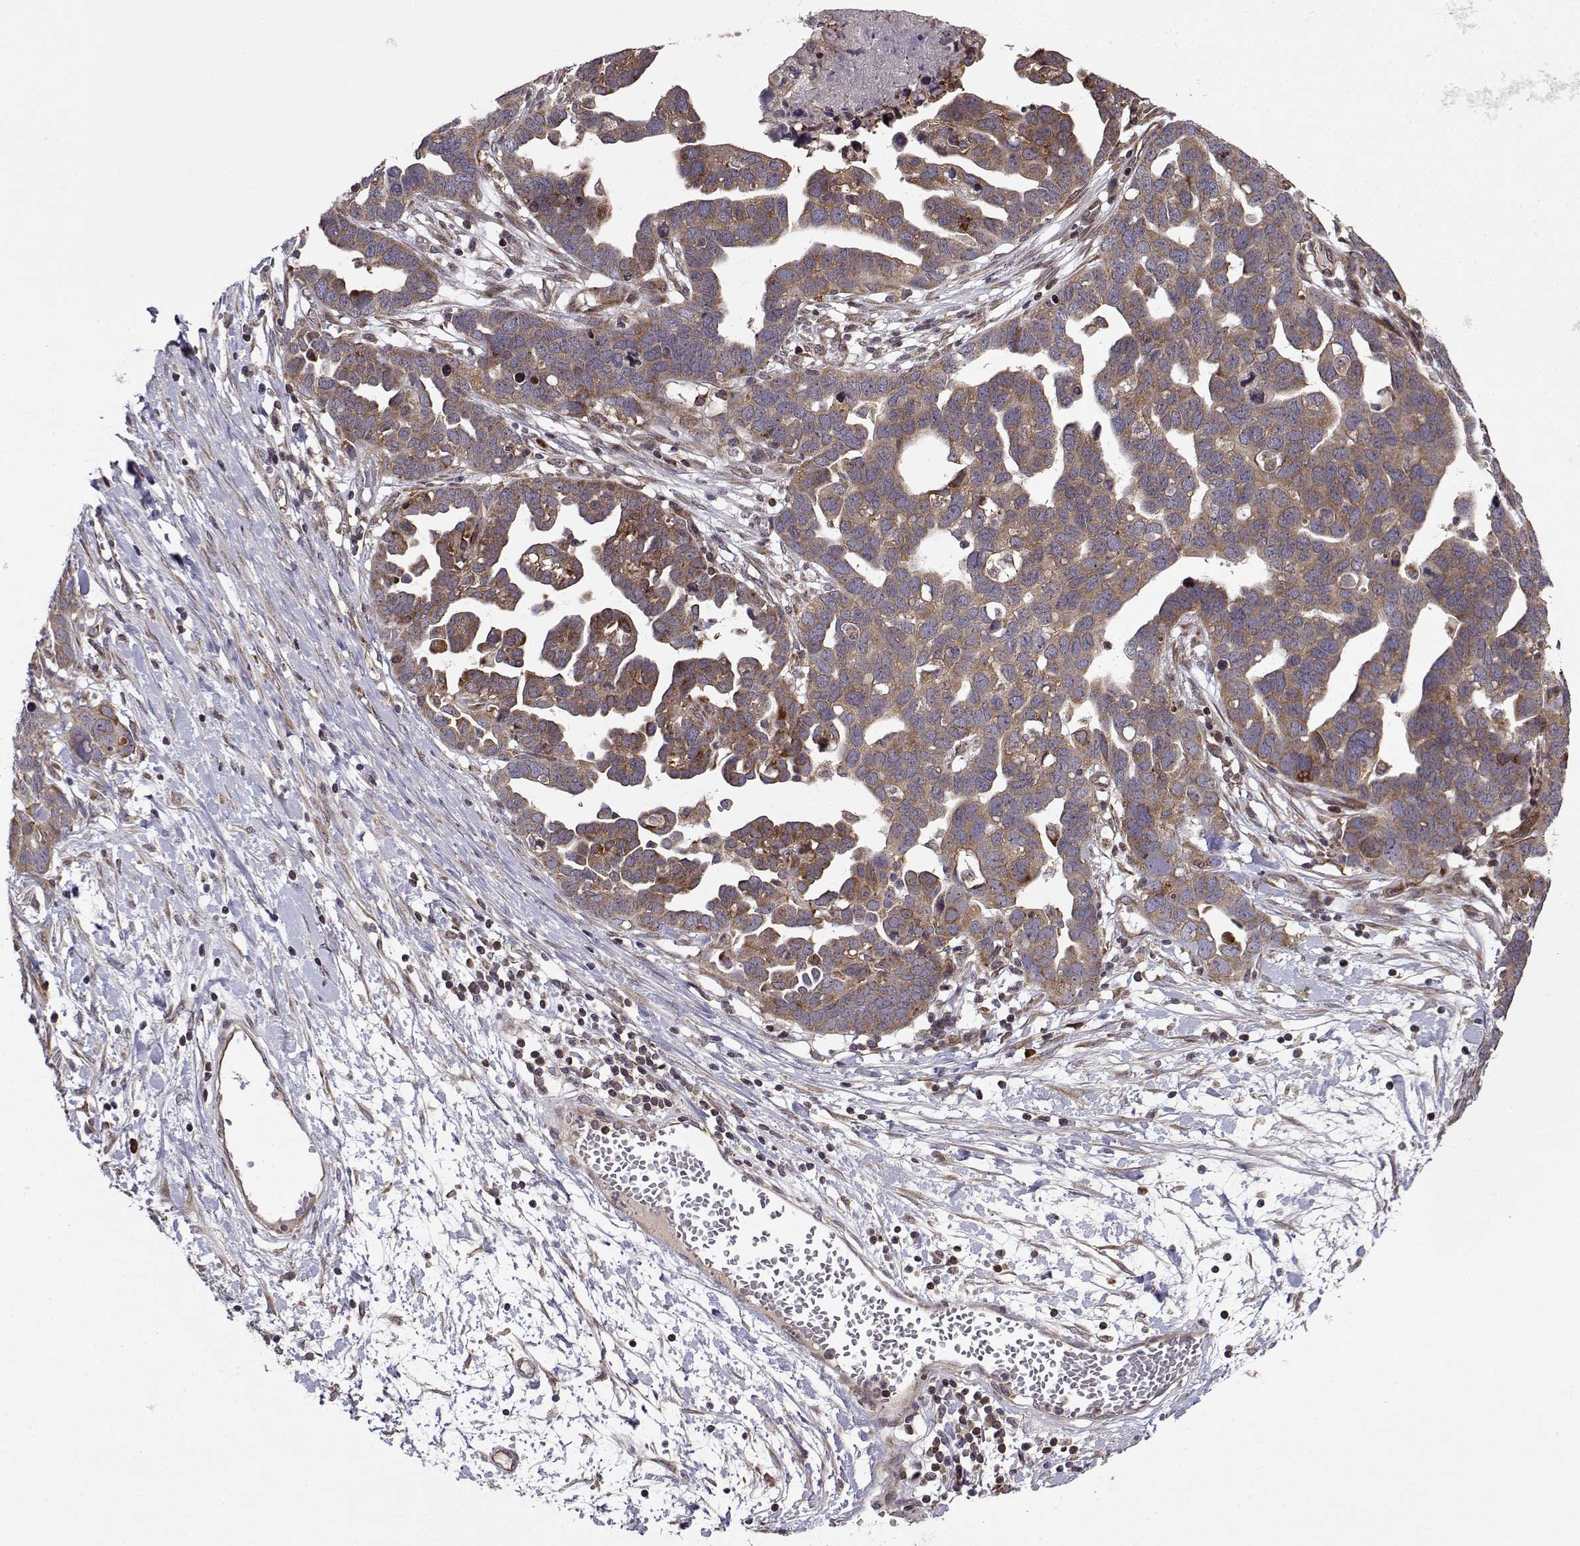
{"staining": {"intensity": "moderate", "quantity": ">75%", "location": "cytoplasmic/membranous"}, "tissue": "ovarian cancer", "cell_type": "Tumor cells", "image_type": "cancer", "snomed": [{"axis": "morphology", "description": "Cystadenocarcinoma, serous, NOS"}, {"axis": "topography", "description": "Ovary"}], "caption": "Protein expression analysis of ovarian serous cystadenocarcinoma exhibits moderate cytoplasmic/membranous staining in about >75% of tumor cells.", "gene": "RPL31", "patient": {"sex": "female", "age": 54}}